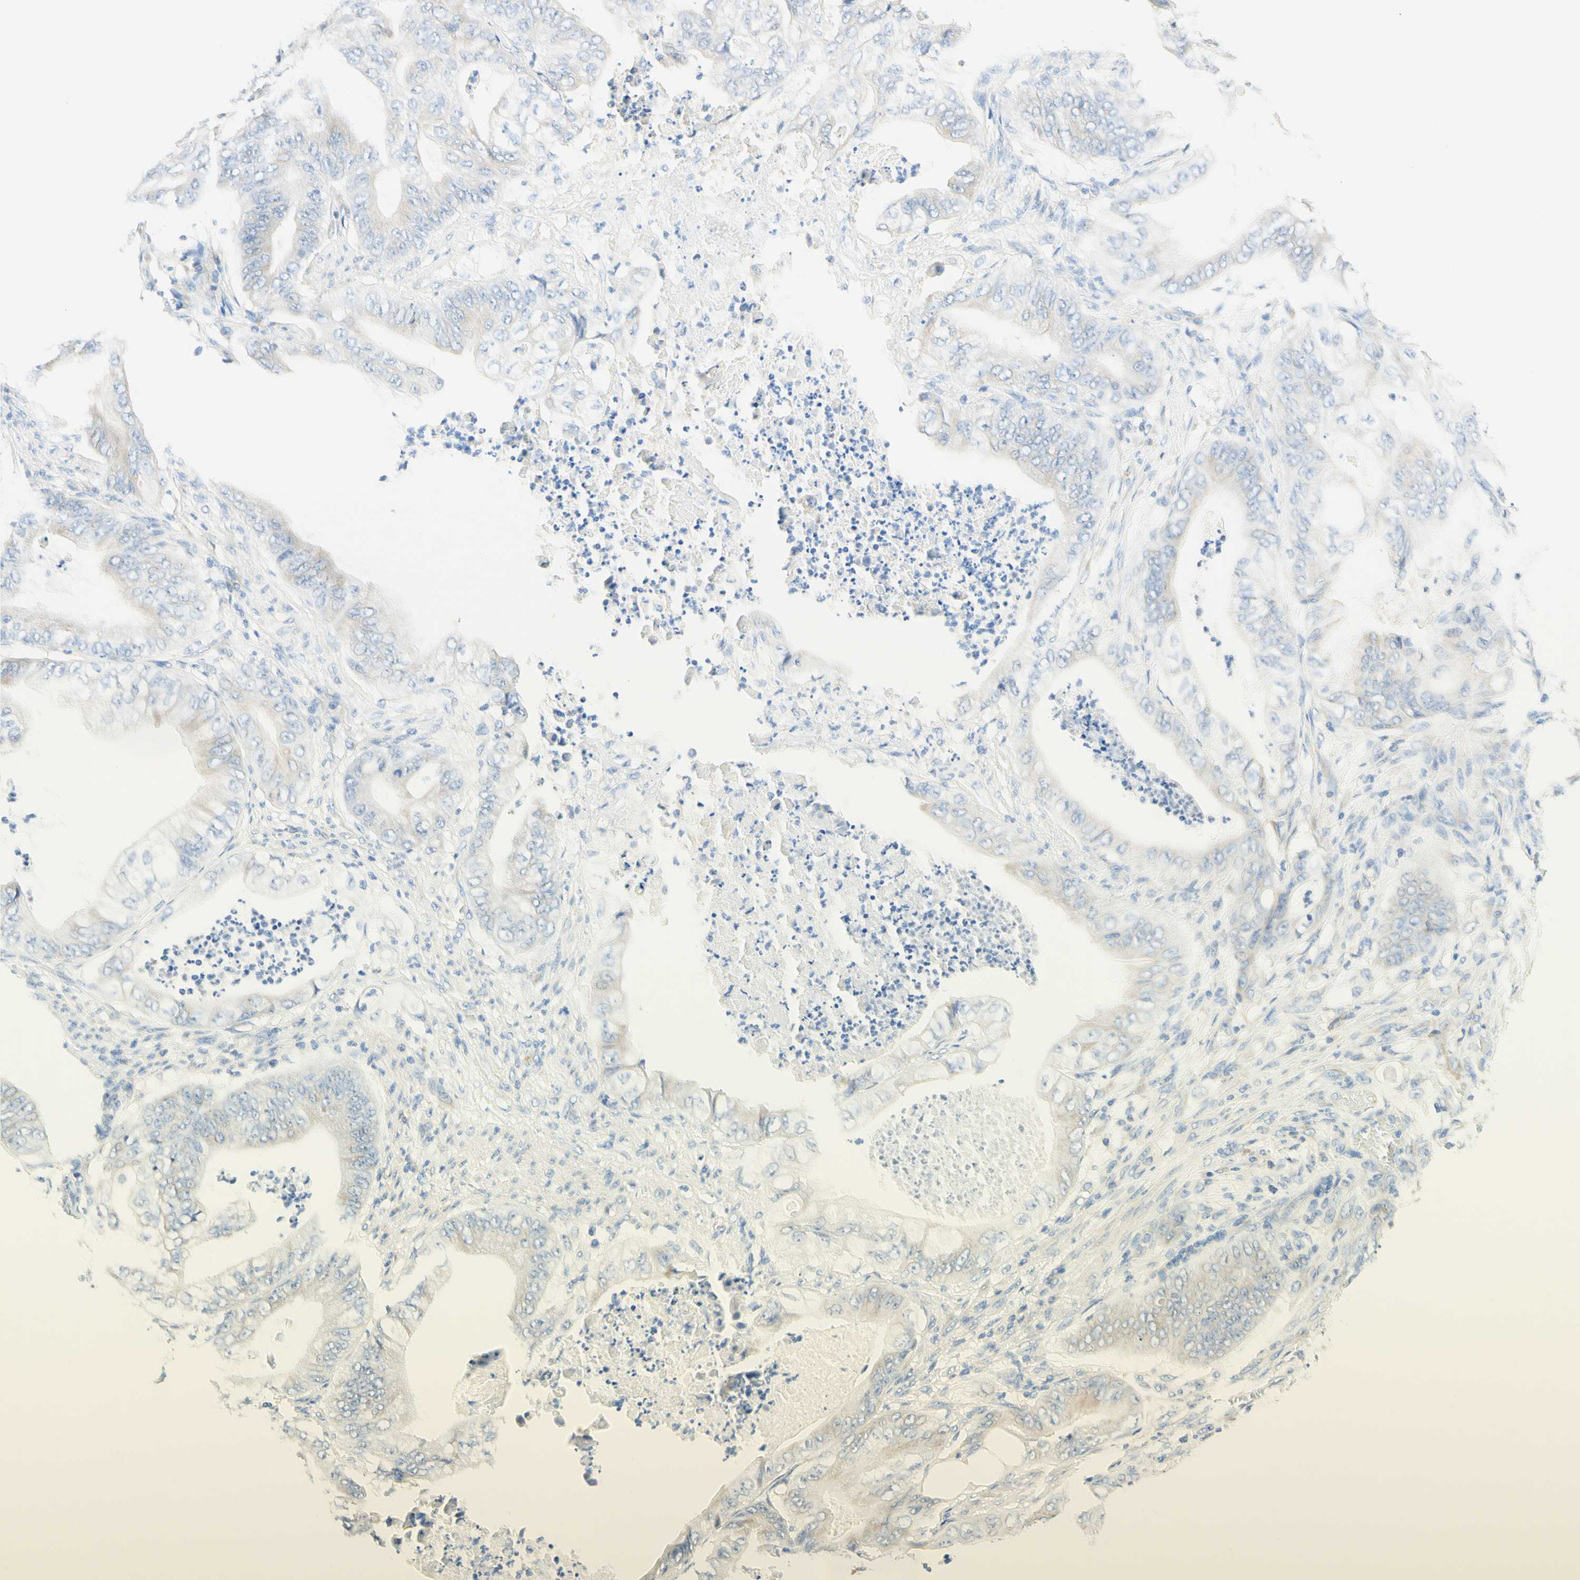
{"staining": {"intensity": "weak", "quantity": "25%-75%", "location": "cytoplasmic/membranous"}, "tissue": "stomach cancer", "cell_type": "Tumor cells", "image_type": "cancer", "snomed": [{"axis": "morphology", "description": "Adenocarcinoma, NOS"}, {"axis": "topography", "description": "Stomach"}], "caption": "This is a photomicrograph of immunohistochemistry staining of adenocarcinoma (stomach), which shows weak staining in the cytoplasmic/membranous of tumor cells.", "gene": "LAT", "patient": {"sex": "female", "age": 73}}